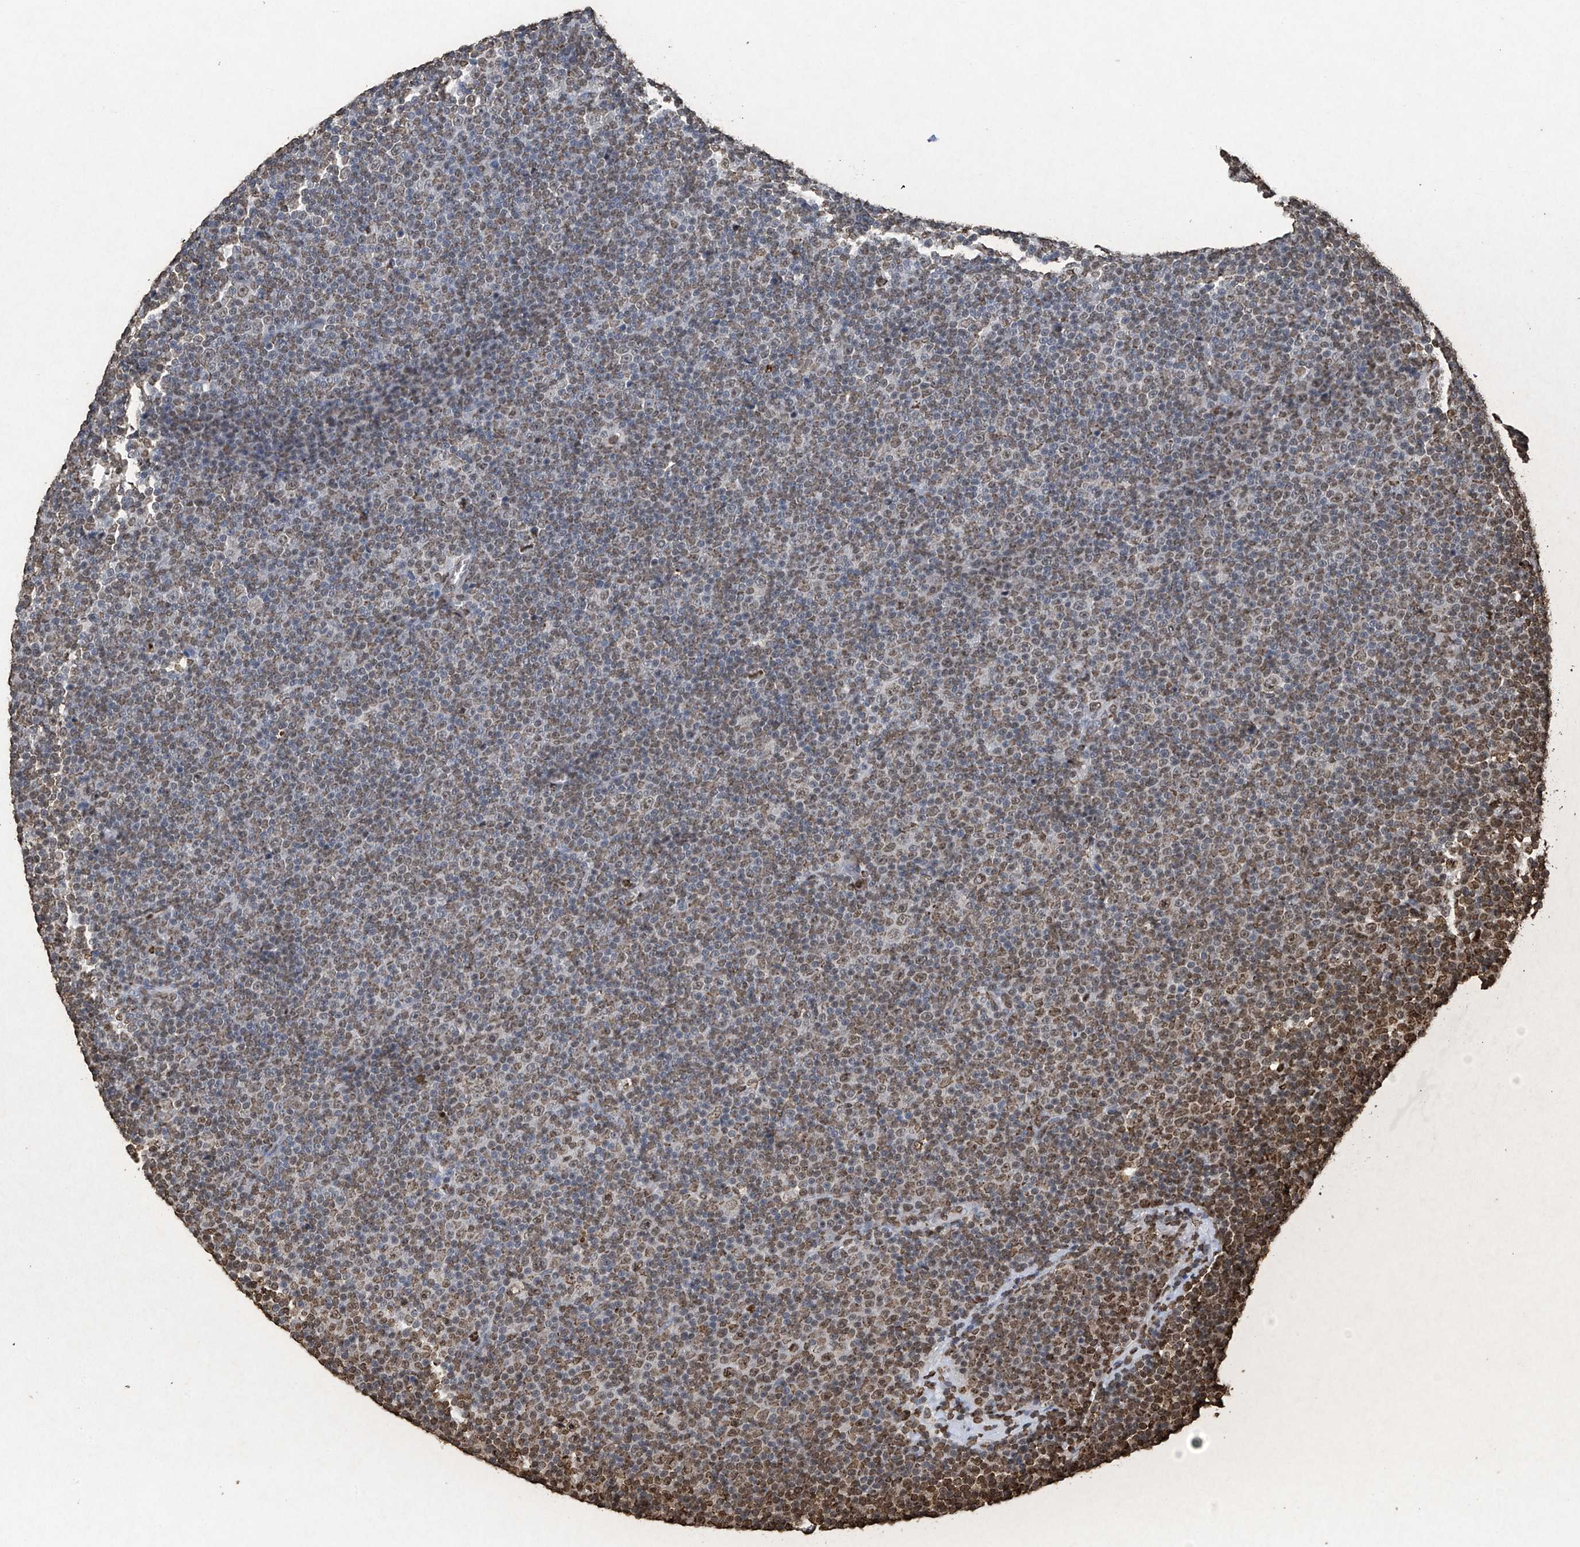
{"staining": {"intensity": "moderate", "quantity": "25%-75%", "location": "nuclear"}, "tissue": "lymphoma", "cell_type": "Tumor cells", "image_type": "cancer", "snomed": [{"axis": "morphology", "description": "Malignant lymphoma, non-Hodgkin's type, Low grade"}, {"axis": "topography", "description": "Lymph node"}], "caption": "Malignant lymphoma, non-Hodgkin's type (low-grade) stained with a brown dye exhibits moderate nuclear positive positivity in about 25%-75% of tumor cells.", "gene": "H3-3A", "patient": {"sex": "female", "age": 67}}